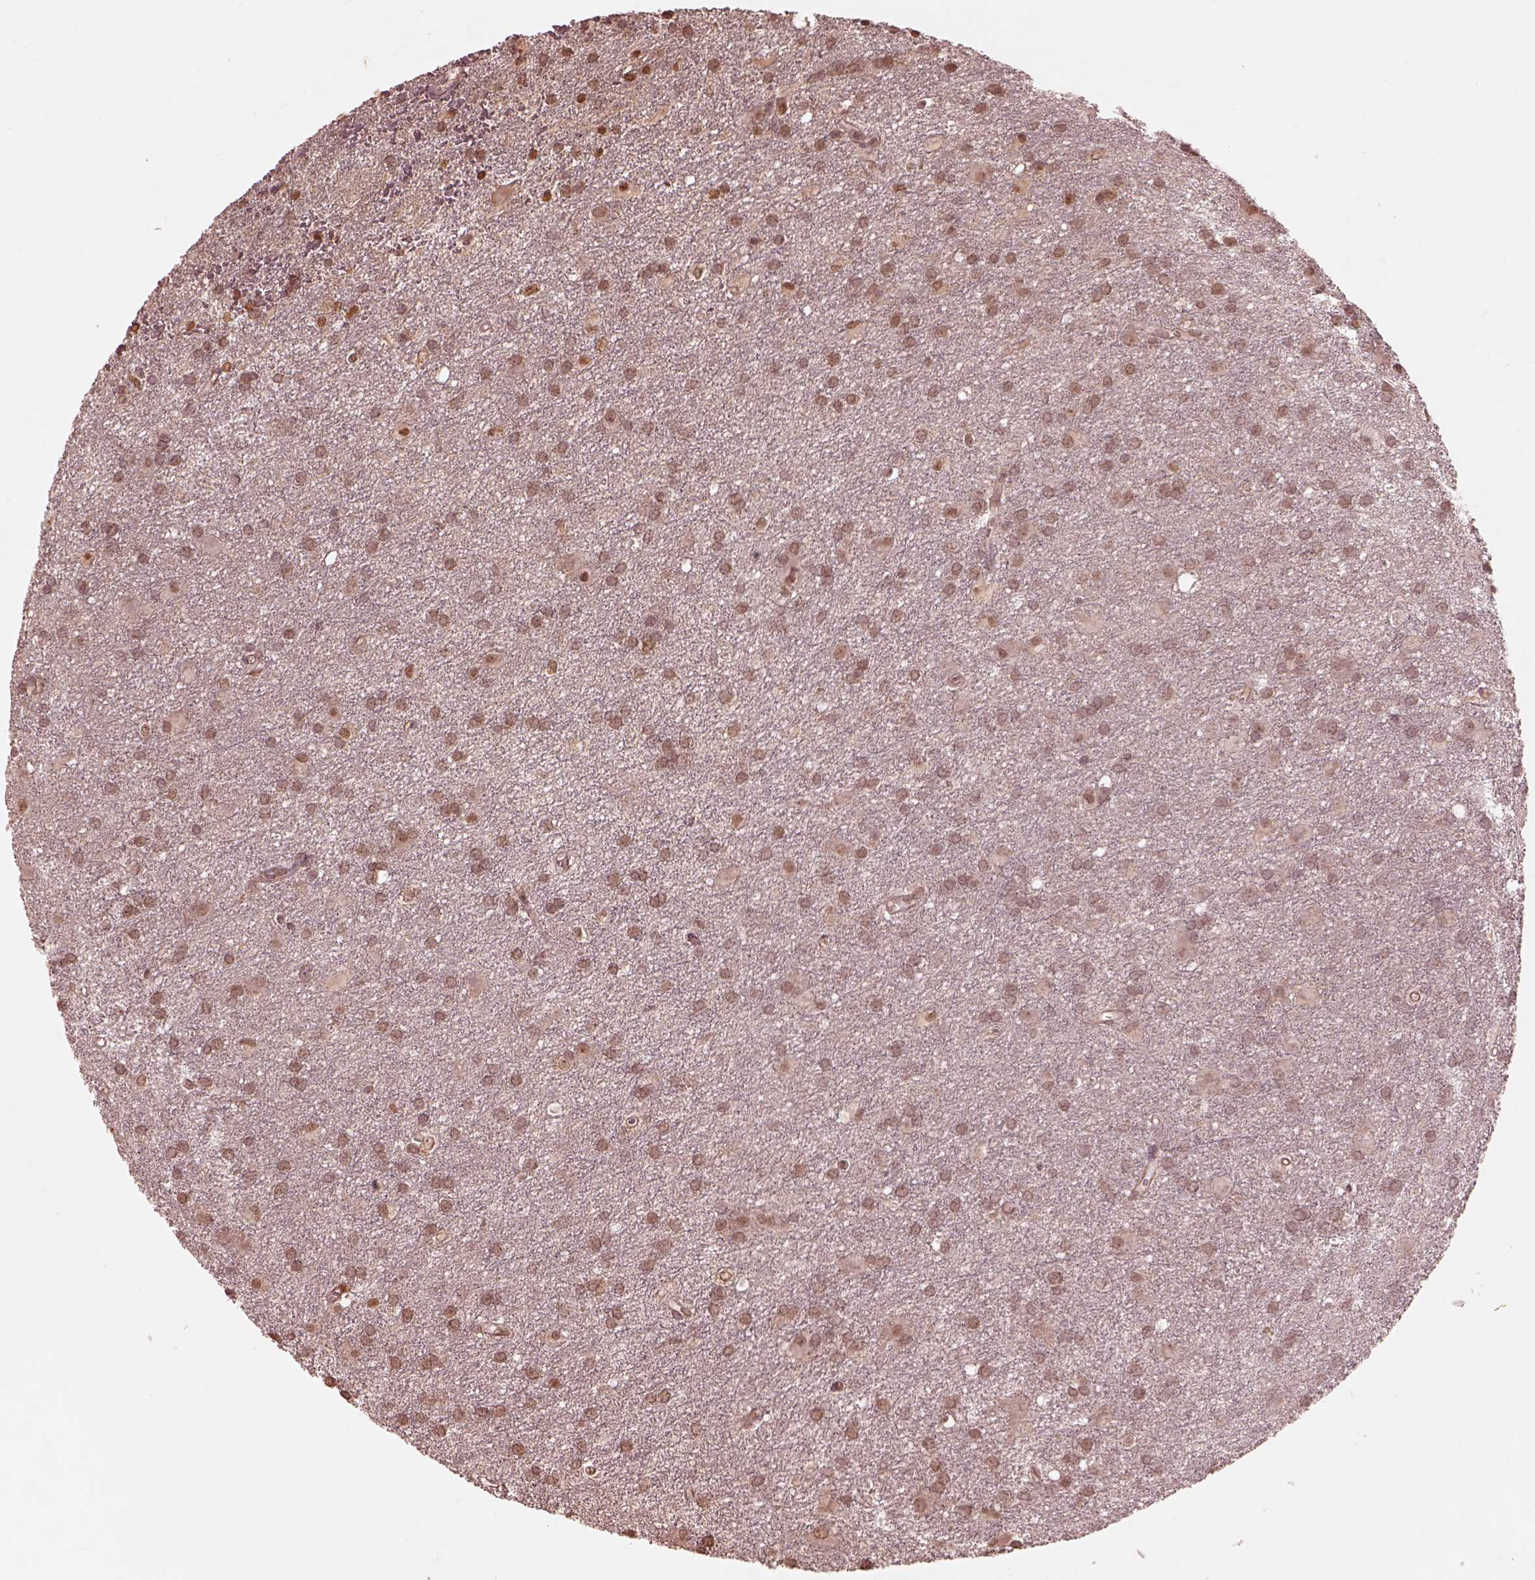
{"staining": {"intensity": "moderate", "quantity": "<25%", "location": "cytoplasmic/membranous,nuclear"}, "tissue": "glioma", "cell_type": "Tumor cells", "image_type": "cancer", "snomed": [{"axis": "morphology", "description": "Glioma, malignant, Low grade"}, {"axis": "topography", "description": "Brain"}], "caption": "Malignant glioma (low-grade) tissue demonstrates moderate cytoplasmic/membranous and nuclear expression in approximately <25% of tumor cells, visualized by immunohistochemistry. (brown staining indicates protein expression, while blue staining denotes nuclei).", "gene": "TF", "patient": {"sex": "male", "age": 58}}